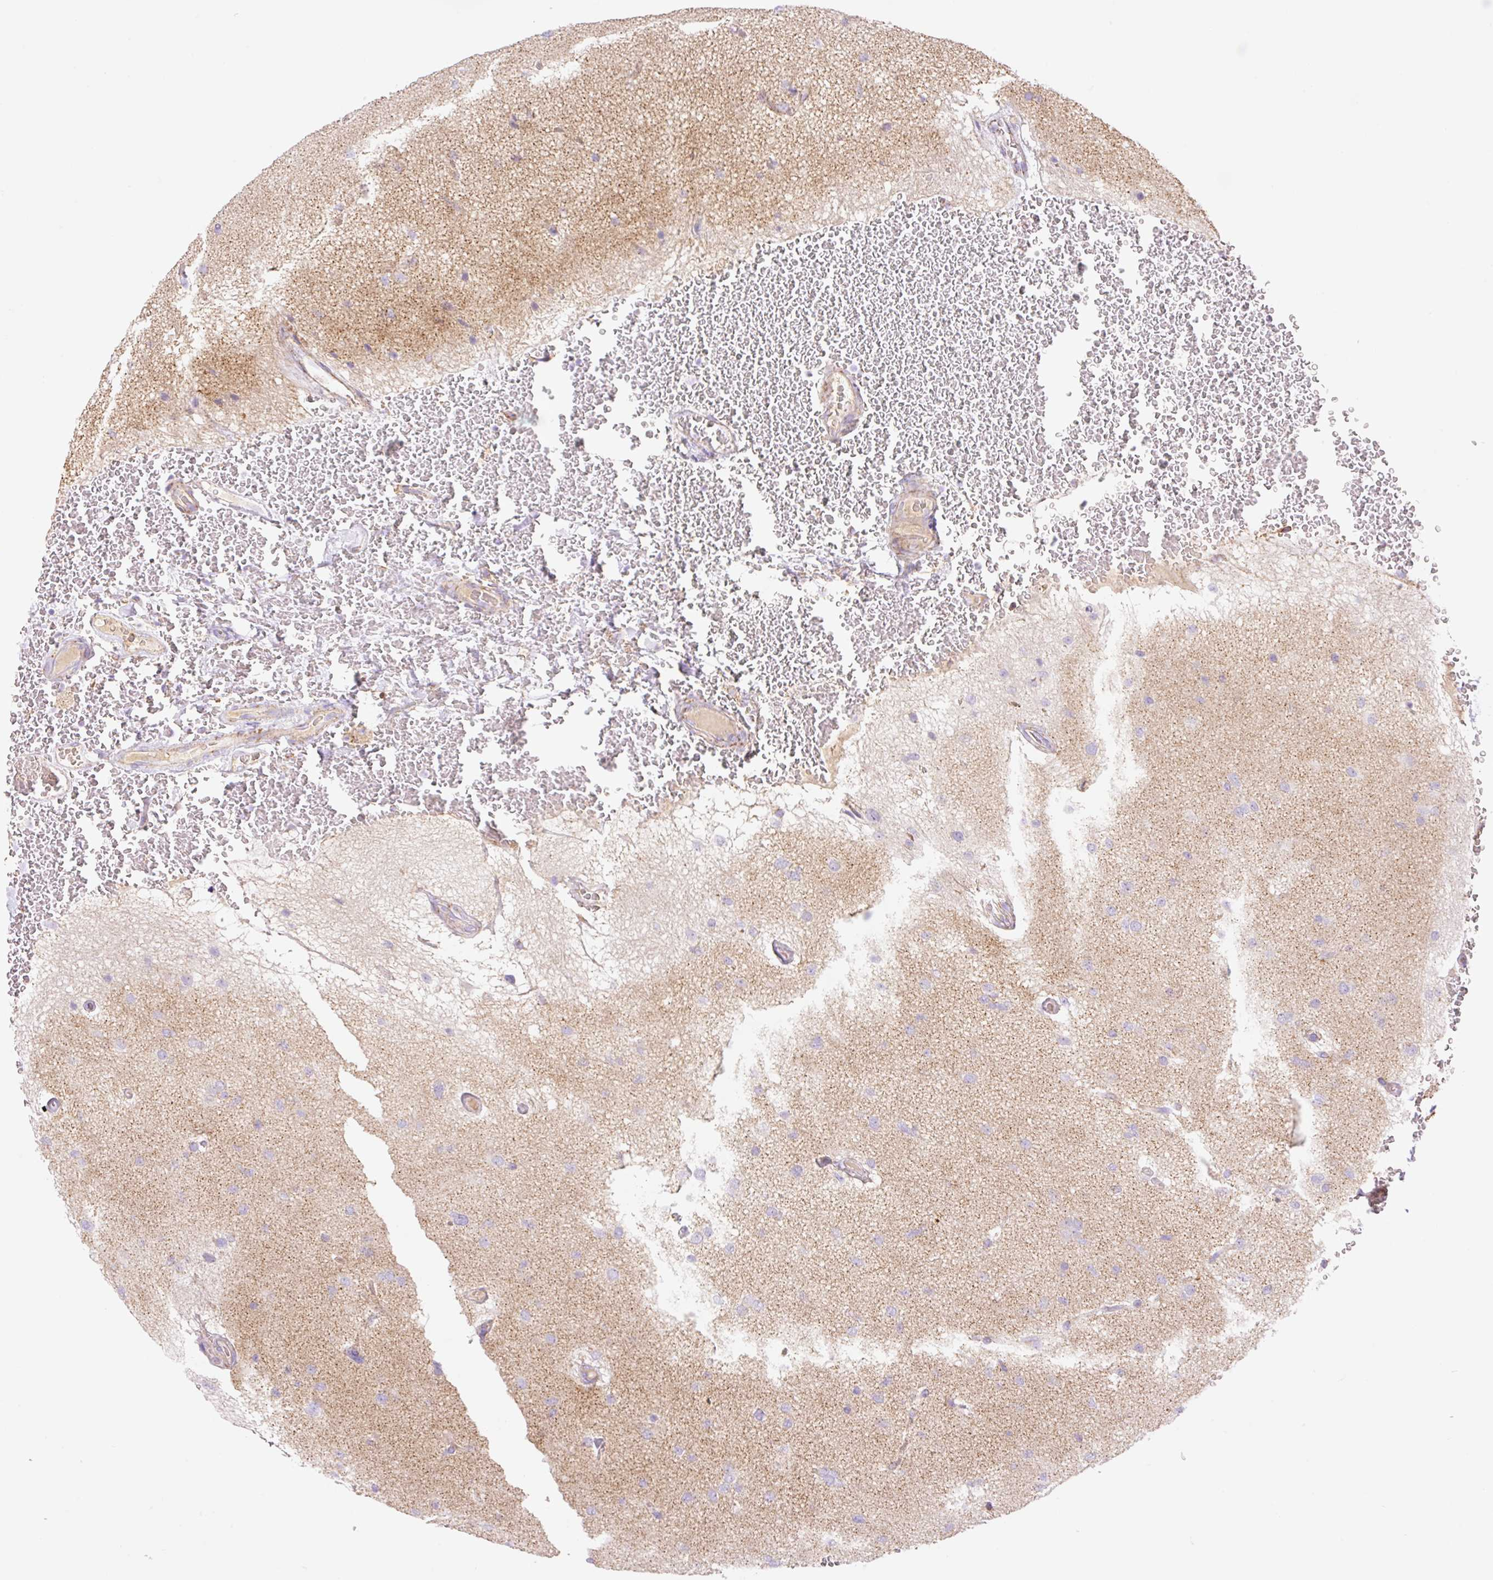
{"staining": {"intensity": "negative", "quantity": "none", "location": "none"}, "tissue": "glioma", "cell_type": "Tumor cells", "image_type": "cancer", "snomed": [{"axis": "morphology", "description": "Glioma, malignant, Low grade"}, {"axis": "topography", "description": "Brain"}], "caption": "Protein analysis of glioma shows no significant positivity in tumor cells.", "gene": "ETNK2", "patient": {"sex": "female", "age": 32}}